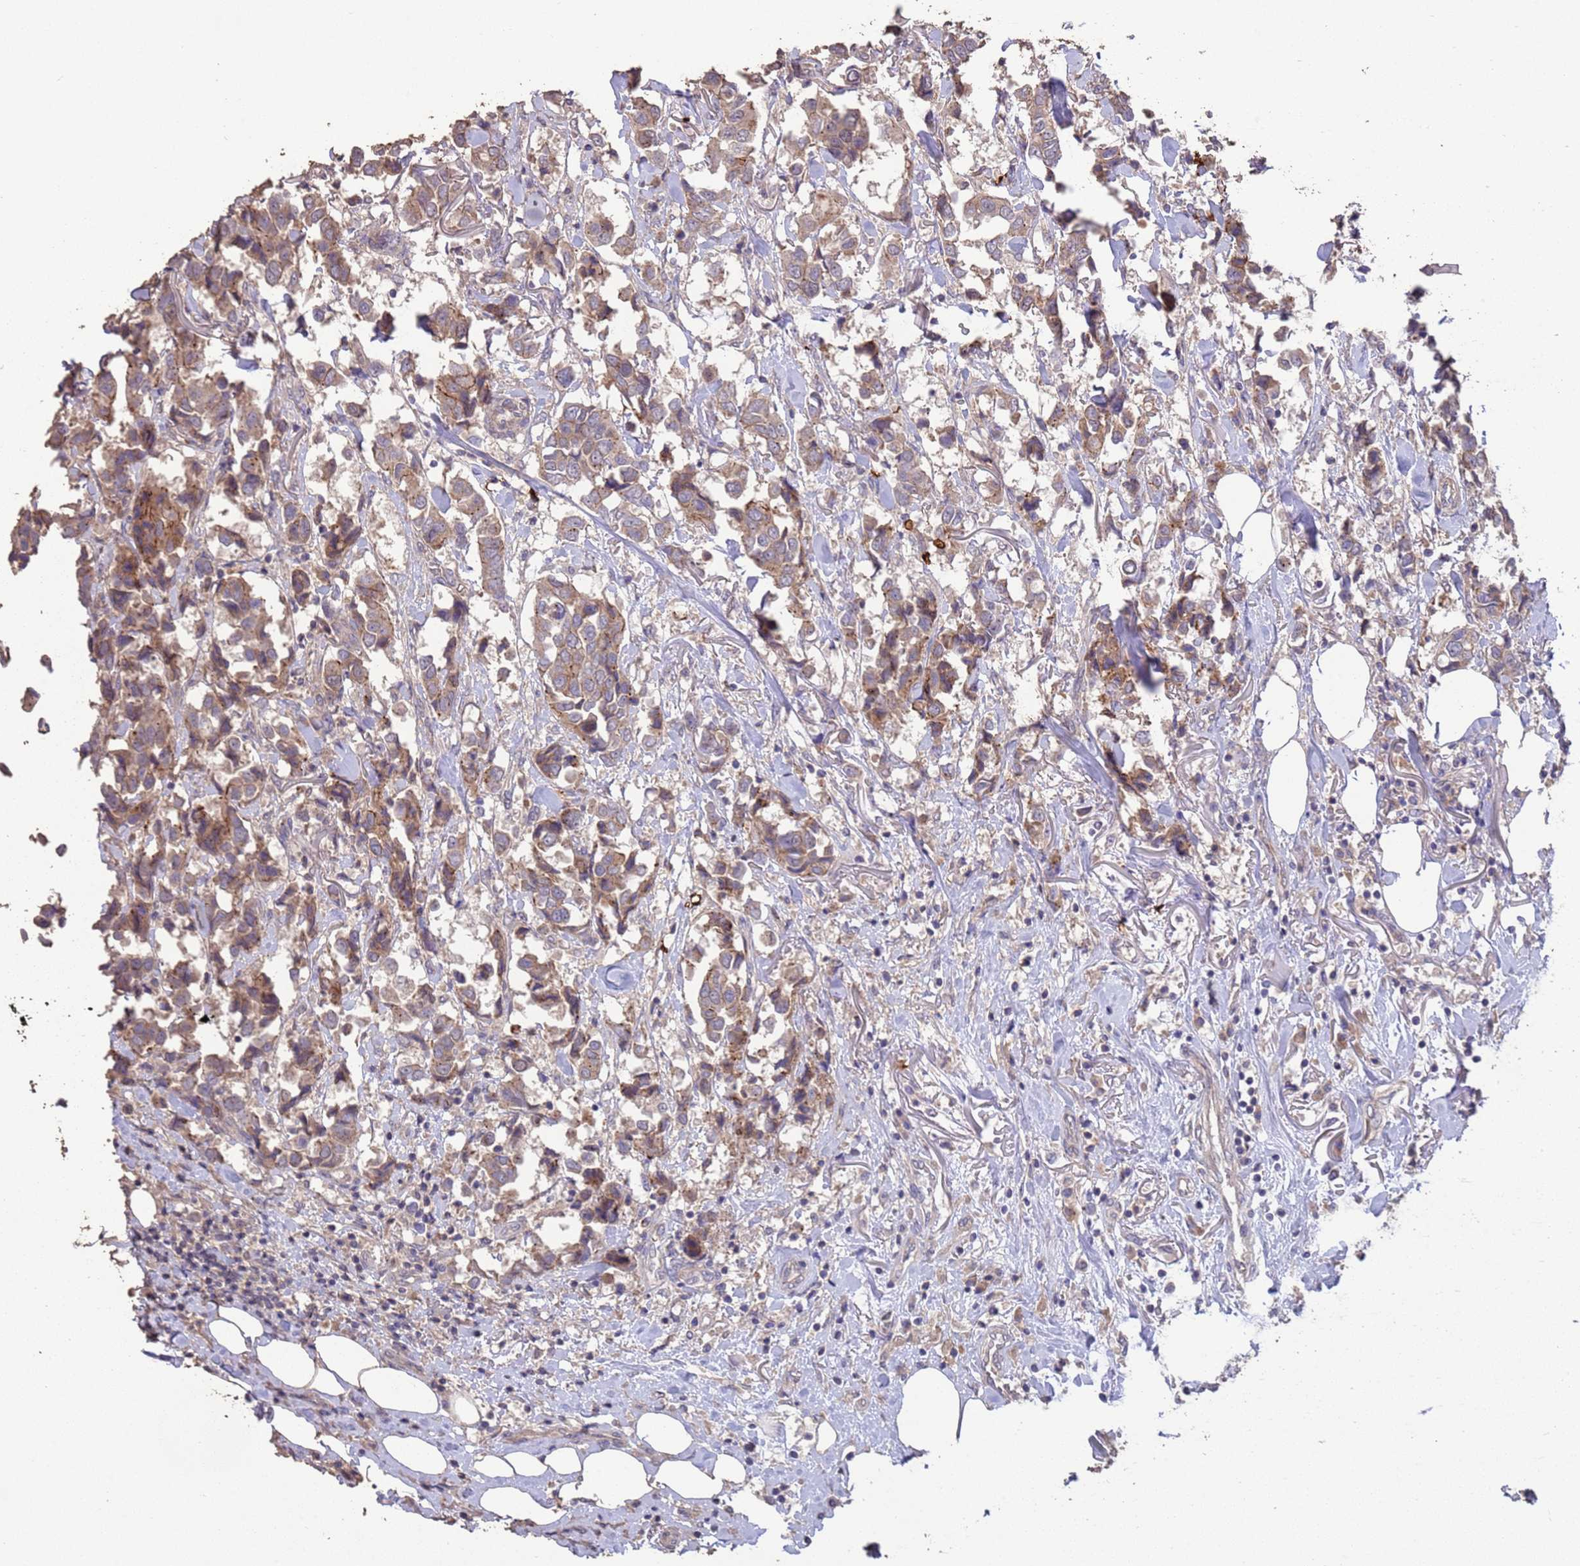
{"staining": {"intensity": "moderate", "quantity": "25%-75%", "location": "cytoplasmic/membranous"}, "tissue": "breast cancer", "cell_type": "Tumor cells", "image_type": "cancer", "snomed": [{"axis": "morphology", "description": "Duct carcinoma"}, {"axis": "topography", "description": "Breast"}], "caption": "Brown immunohistochemical staining in breast cancer (intraductal carcinoma) displays moderate cytoplasmic/membranous positivity in approximately 25%-75% of tumor cells.", "gene": "SLC9B2", "patient": {"sex": "female", "age": 80}}